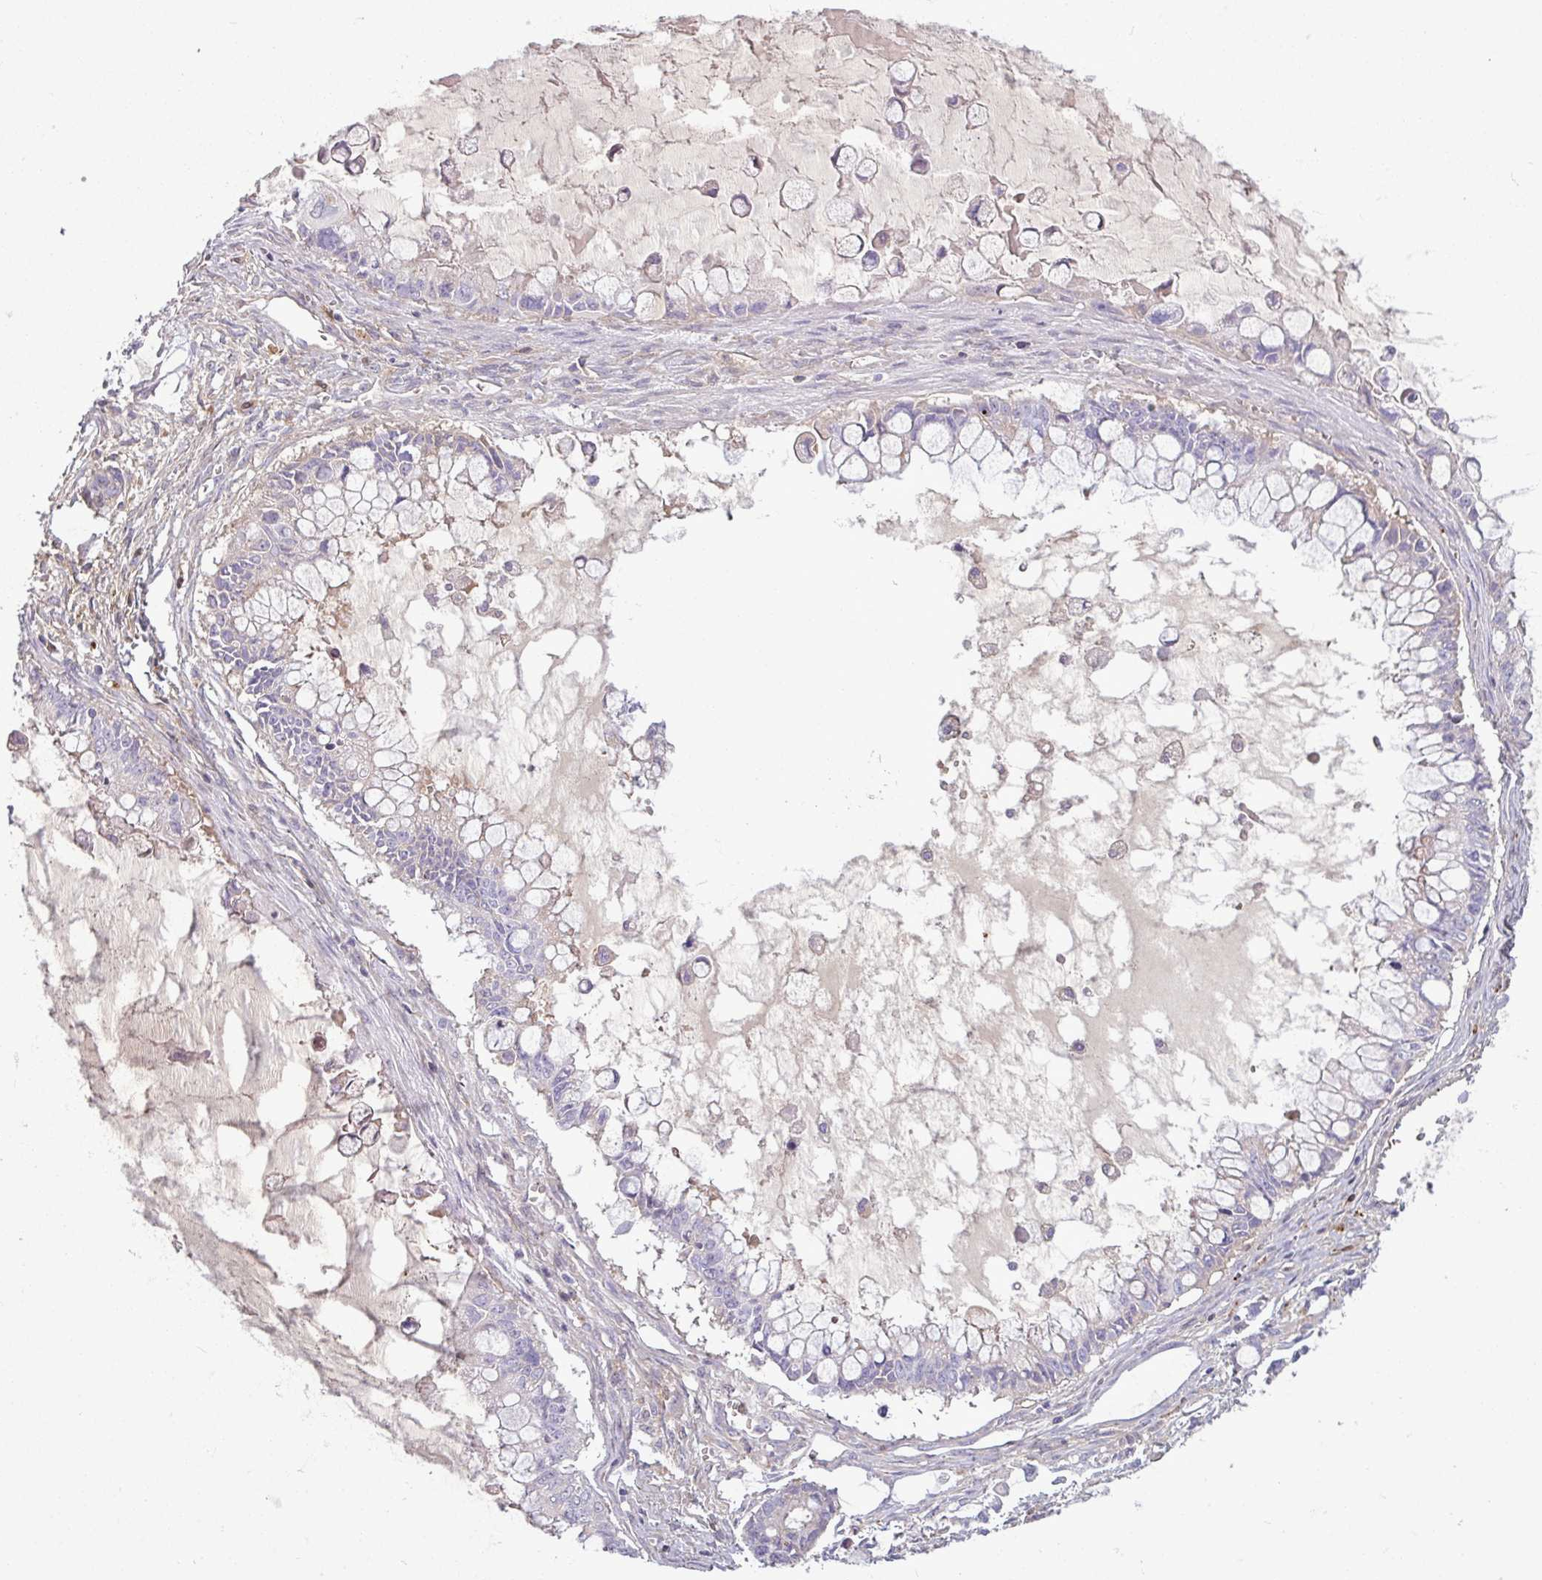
{"staining": {"intensity": "negative", "quantity": "none", "location": "none"}, "tissue": "ovarian cancer", "cell_type": "Tumor cells", "image_type": "cancer", "snomed": [{"axis": "morphology", "description": "Cystadenocarcinoma, mucinous, NOS"}, {"axis": "topography", "description": "Ovary"}], "caption": "Immunohistochemical staining of ovarian mucinous cystadenocarcinoma shows no significant staining in tumor cells.", "gene": "C4B", "patient": {"sex": "female", "age": 63}}